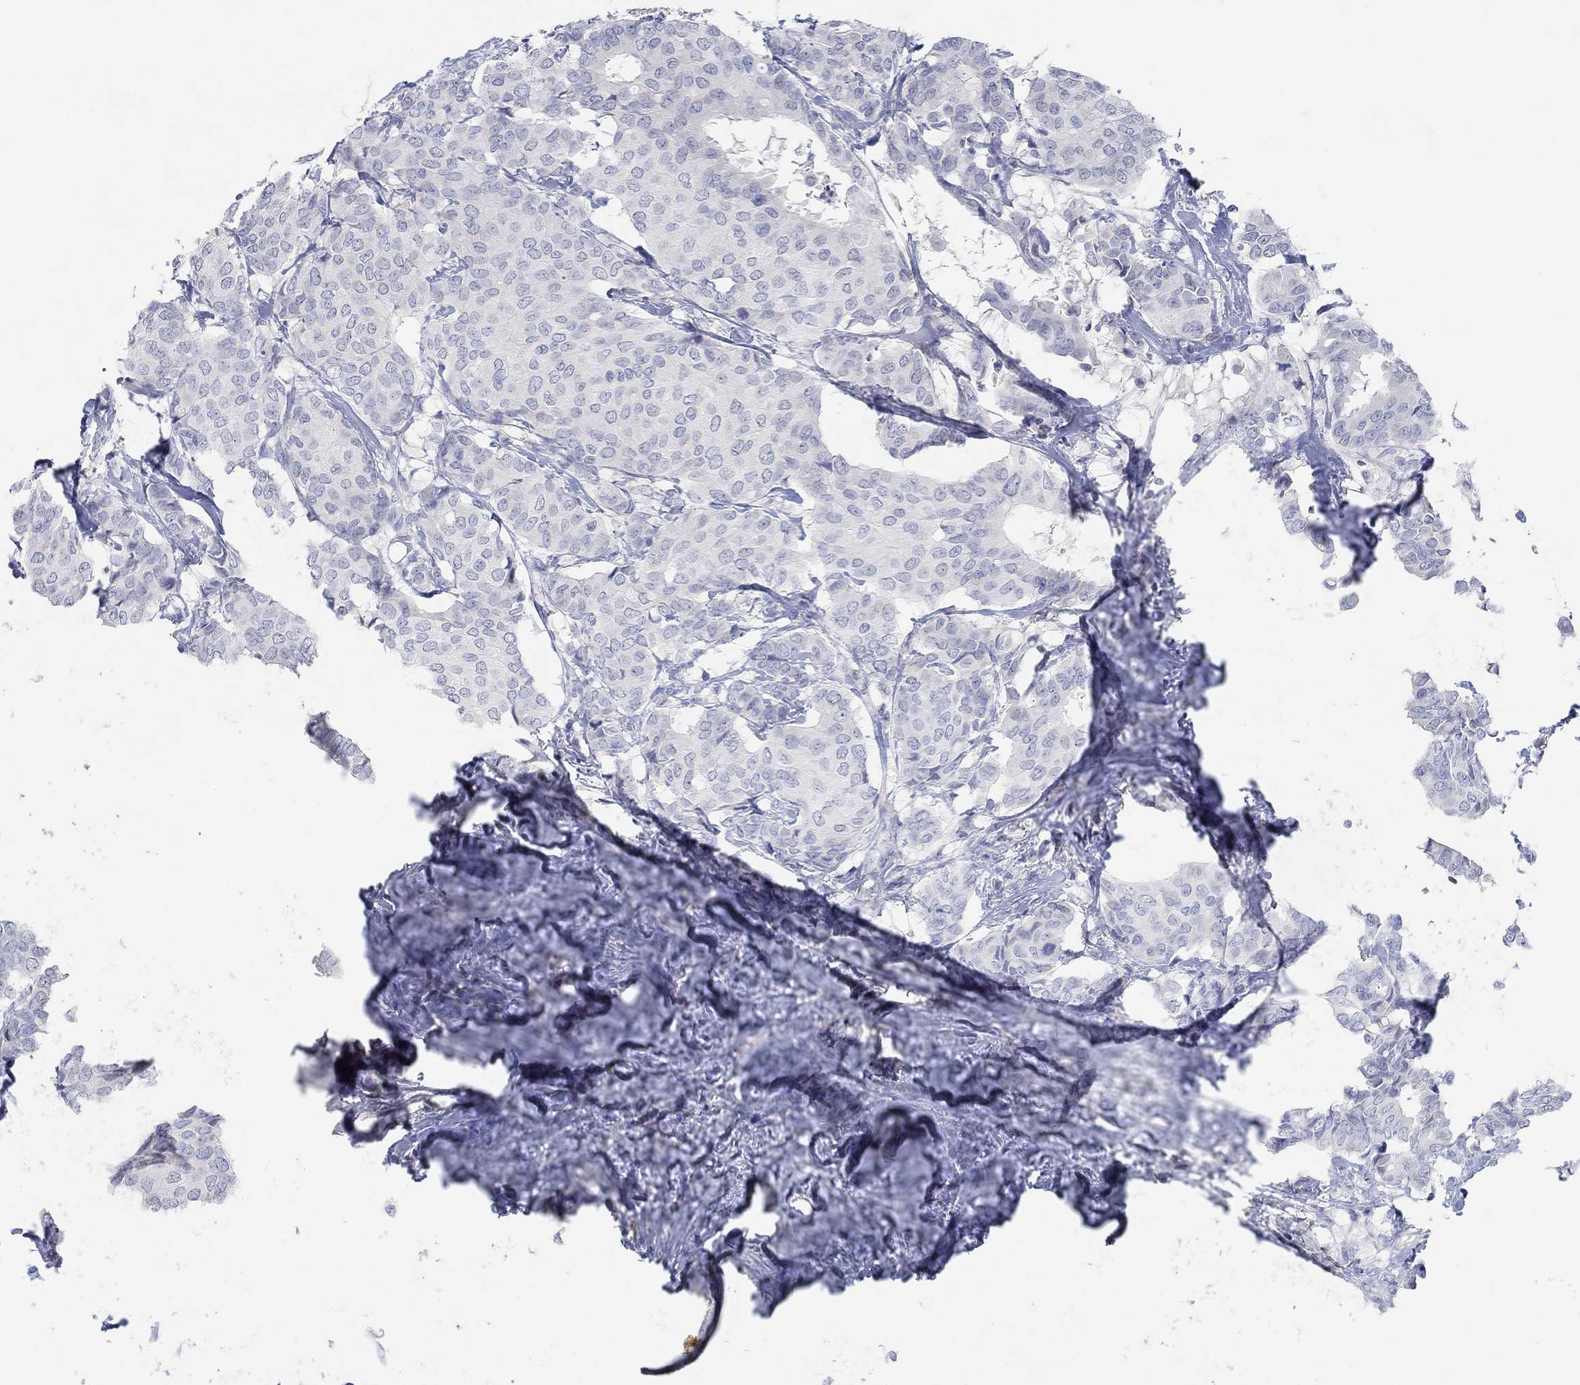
{"staining": {"intensity": "negative", "quantity": "none", "location": "none"}, "tissue": "breast cancer", "cell_type": "Tumor cells", "image_type": "cancer", "snomed": [{"axis": "morphology", "description": "Duct carcinoma"}, {"axis": "topography", "description": "Breast"}], "caption": "IHC image of neoplastic tissue: breast cancer (intraductal carcinoma) stained with DAB displays no significant protein staining in tumor cells.", "gene": "DLK1", "patient": {"sex": "female", "age": 75}}